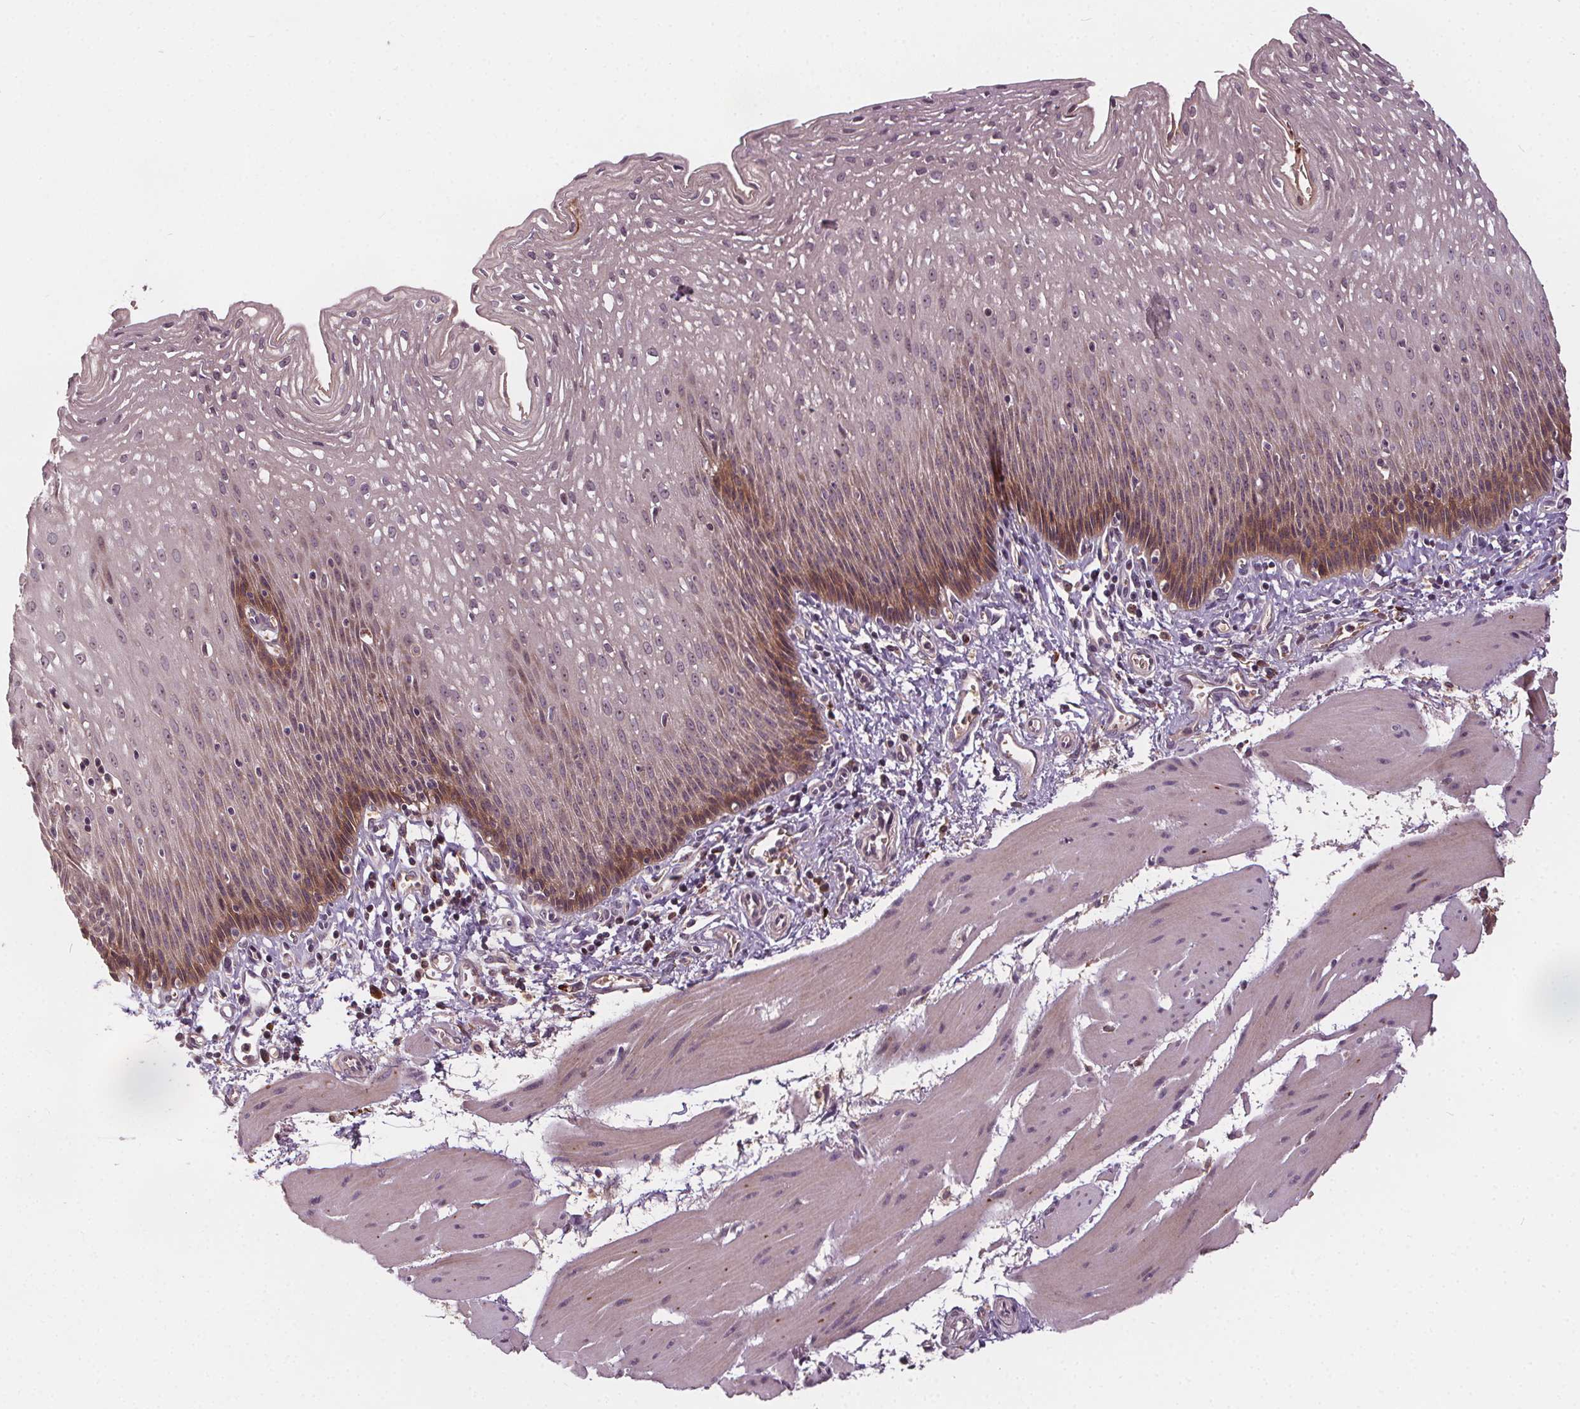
{"staining": {"intensity": "moderate", "quantity": "<25%", "location": "cytoplasmic/membranous"}, "tissue": "esophagus", "cell_type": "Squamous epithelial cells", "image_type": "normal", "snomed": [{"axis": "morphology", "description": "Normal tissue, NOS"}, {"axis": "topography", "description": "Esophagus"}], "caption": "Esophagus stained with IHC reveals moderate cytoplasmic/membranous expression in approximately <25% of squamous epithelial cells. (DAB (3,3'-diaminobenzidine) = brown stain, brightfield microscopy at high magnification).", "gene": "IPO13", "patient": {"sex": "female", "age": 64}}